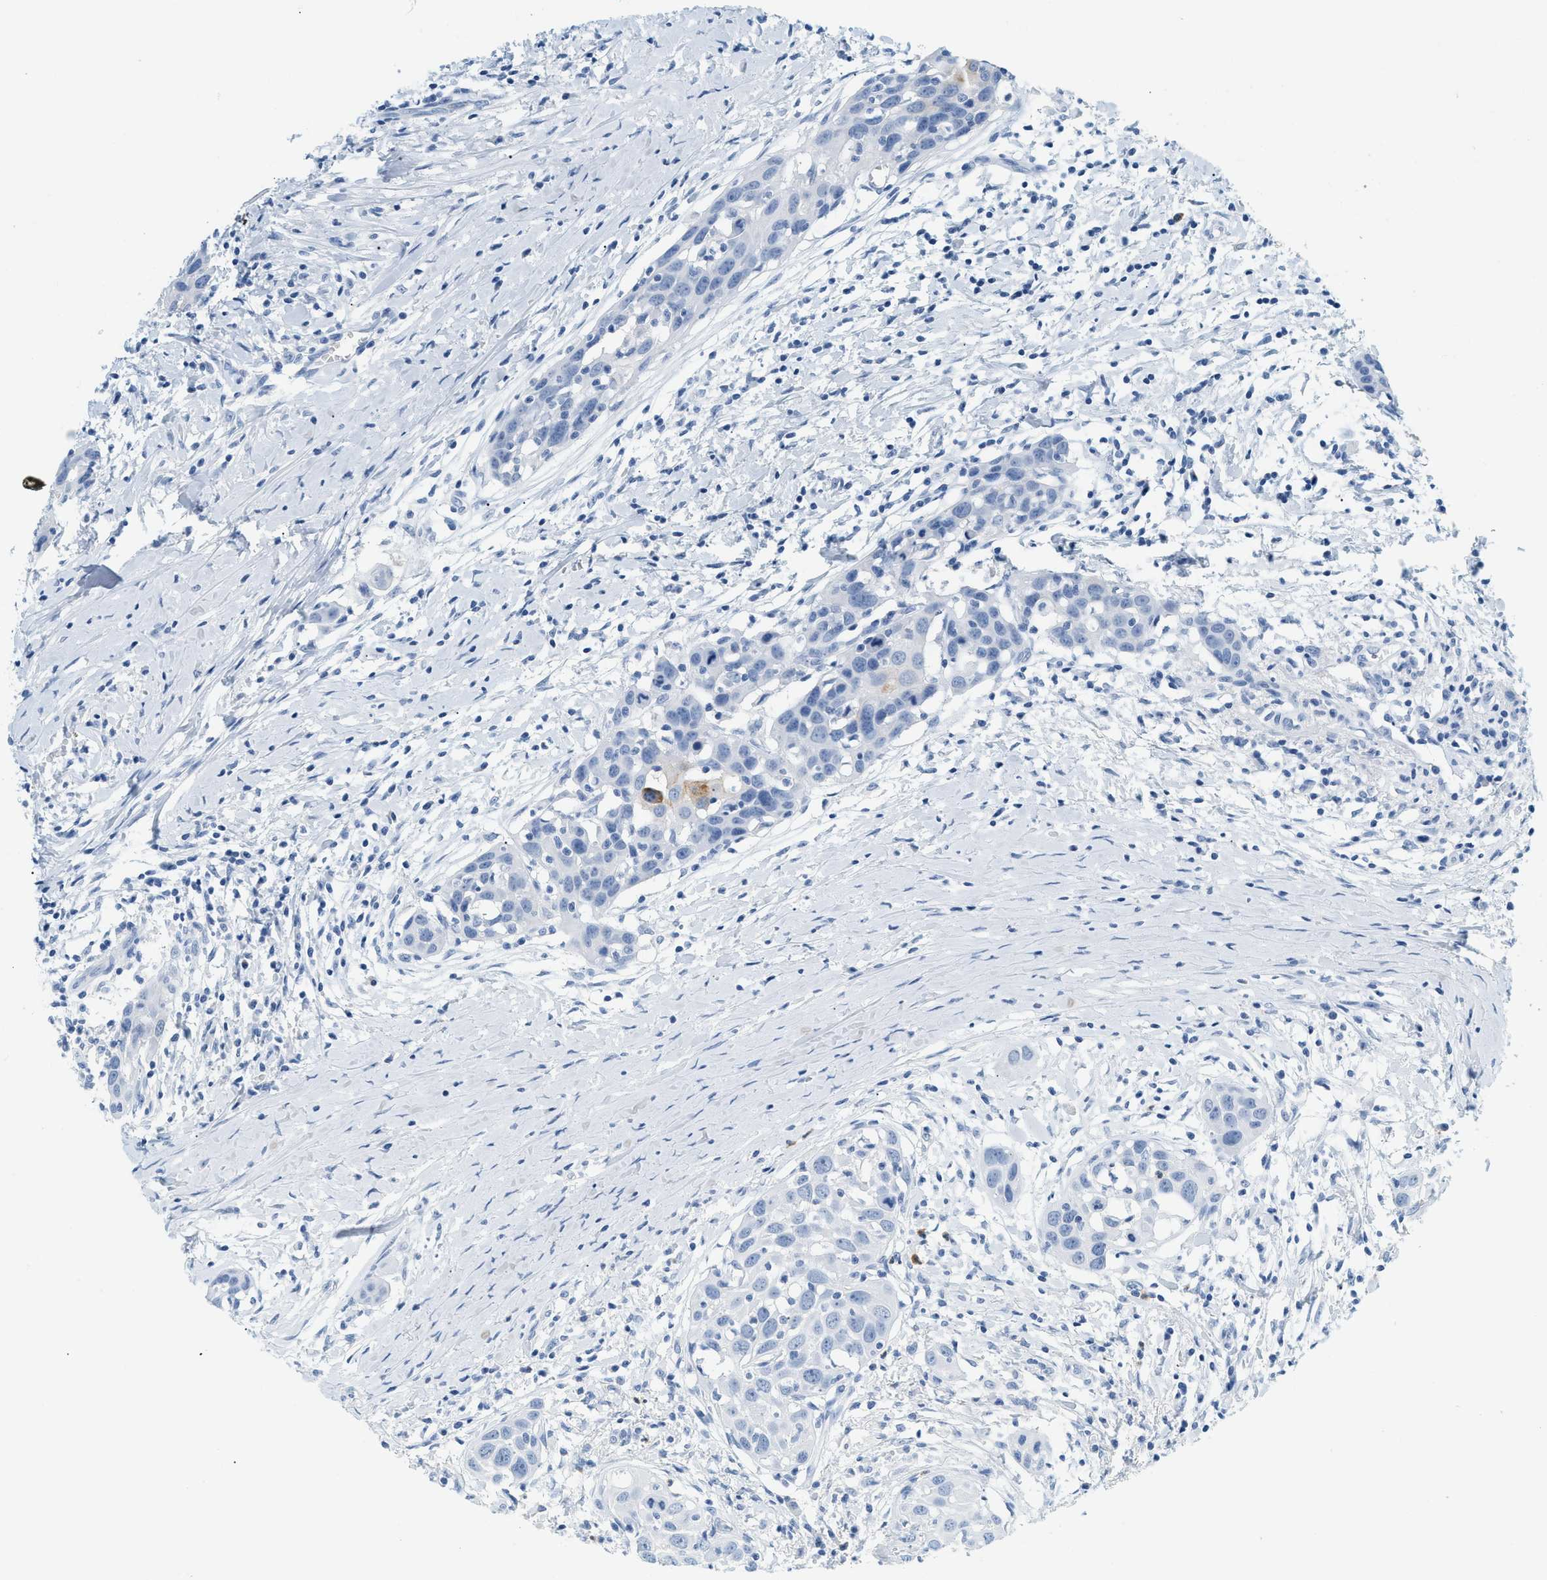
{"staining": {"intensity": "negative", "quantity": "none", "location": "none"}, "tissue": "head and neck cancer", "cell_type": "Tumor cells", "image_type": "cancer", "snomed": [{"axis": "morphology", "description": "Squamous cell carcinoma, NOS"}, {"axis": "topography", "description": "Oral tissue"}, {"axis": "topography", "description": "Head-Neck"}], "caption": "Head and neck cancer (squamous cell carcinoma) was stained to show a protein in brown. There is no significant positivity in tumor cells.", "gene": "LCN2", "patient": {"sex": "female", "age": 50}}